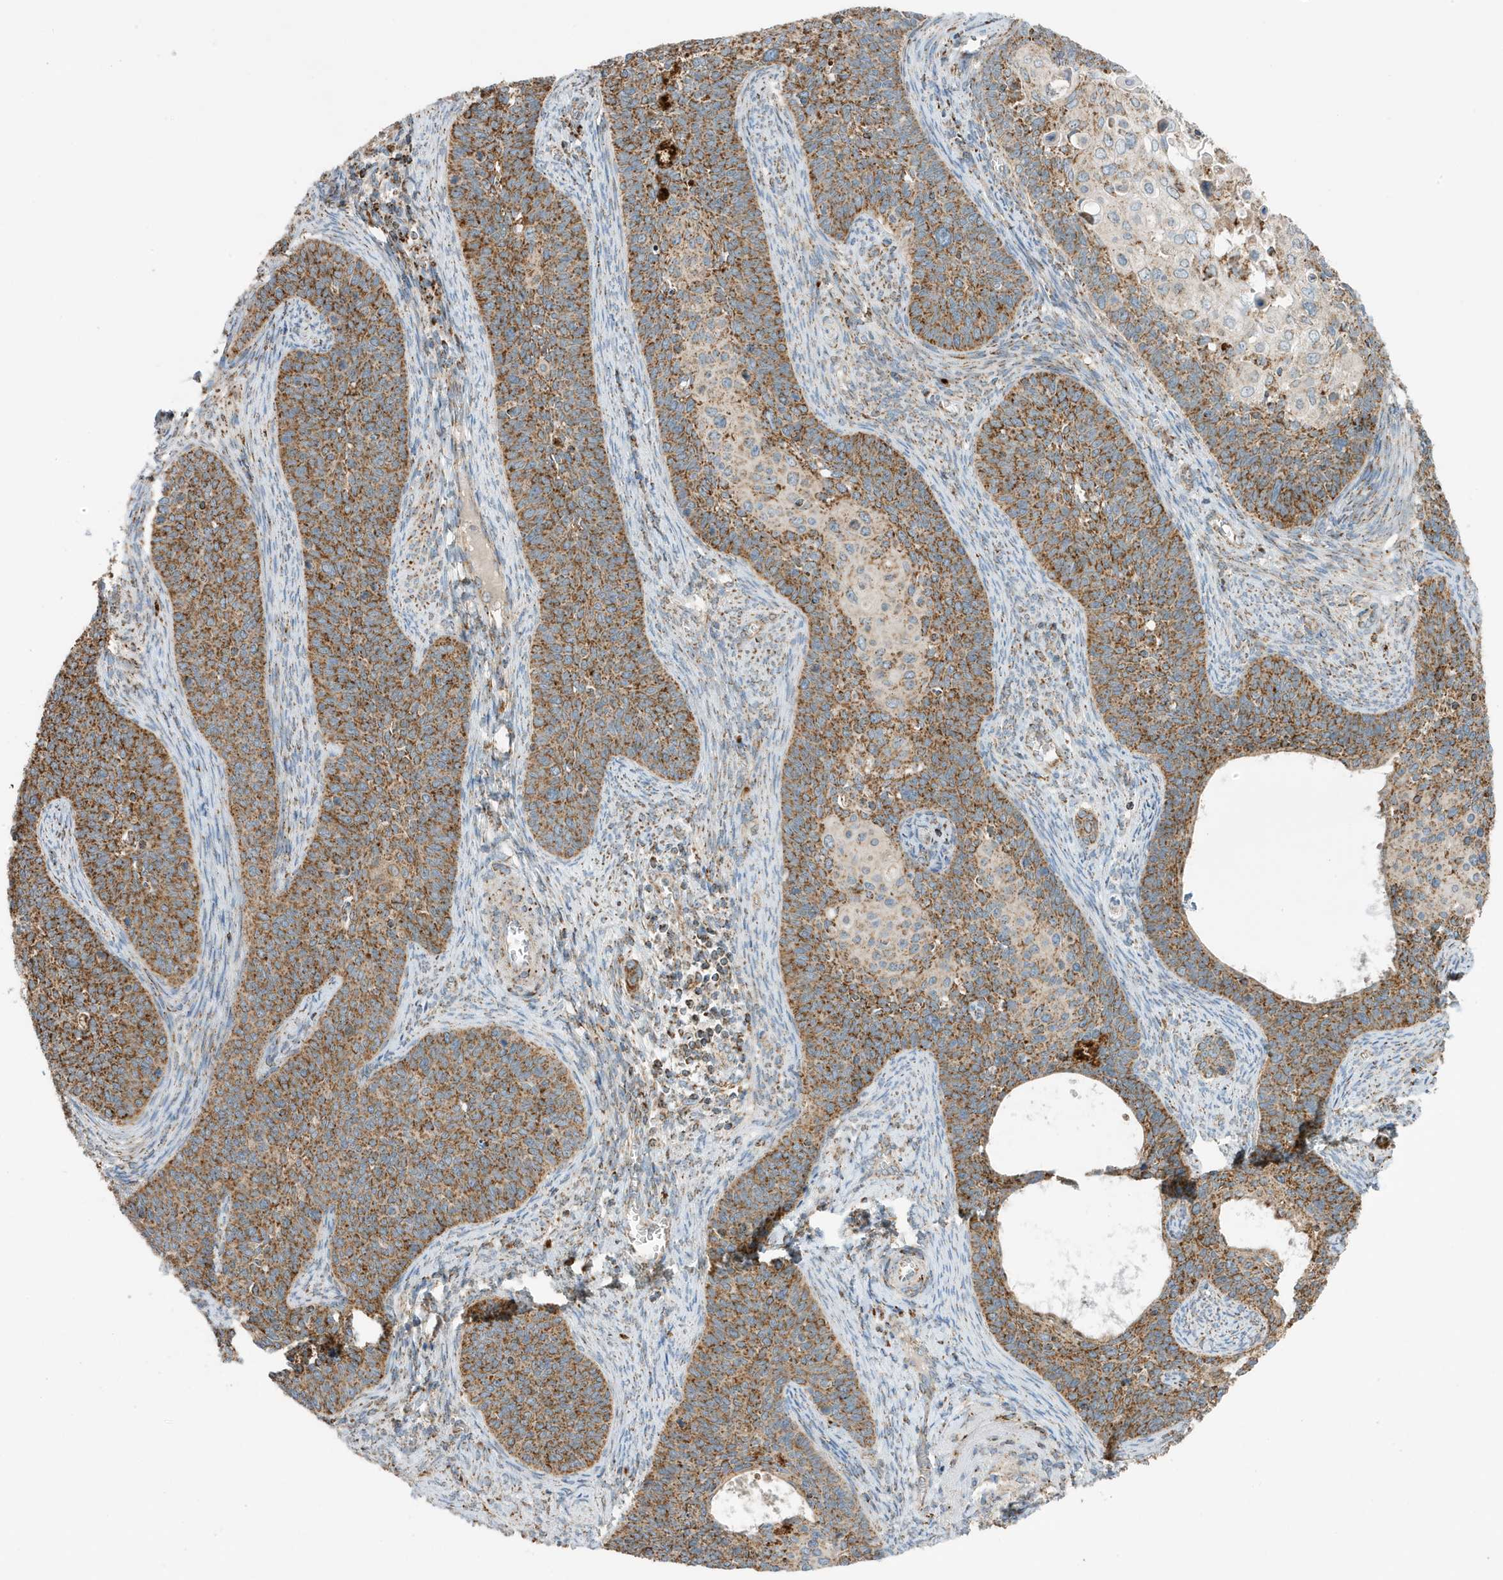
{"staining": {"intensity": "moderate", "quantity": ">75%", "location": "cytoplasmic/membranous"}, "tissue": "cervical cancer", "cell_type": "Tumor cells", "image_type": "cancer", "snomed": [{"axis": "morphology", "description": "Squamous cell carcinoma, NOS"}, {"axis": "topography", "description": "Cervix"}], "caption": "A histopathology image of cervical cancer (squamous cell carcinoma) stained for a protein reveals moderate cytoplasmic/membranous brown staining in tumor cells.", "gene": "ATP5ME", "patient": {"sex": "female", "age": 33}}